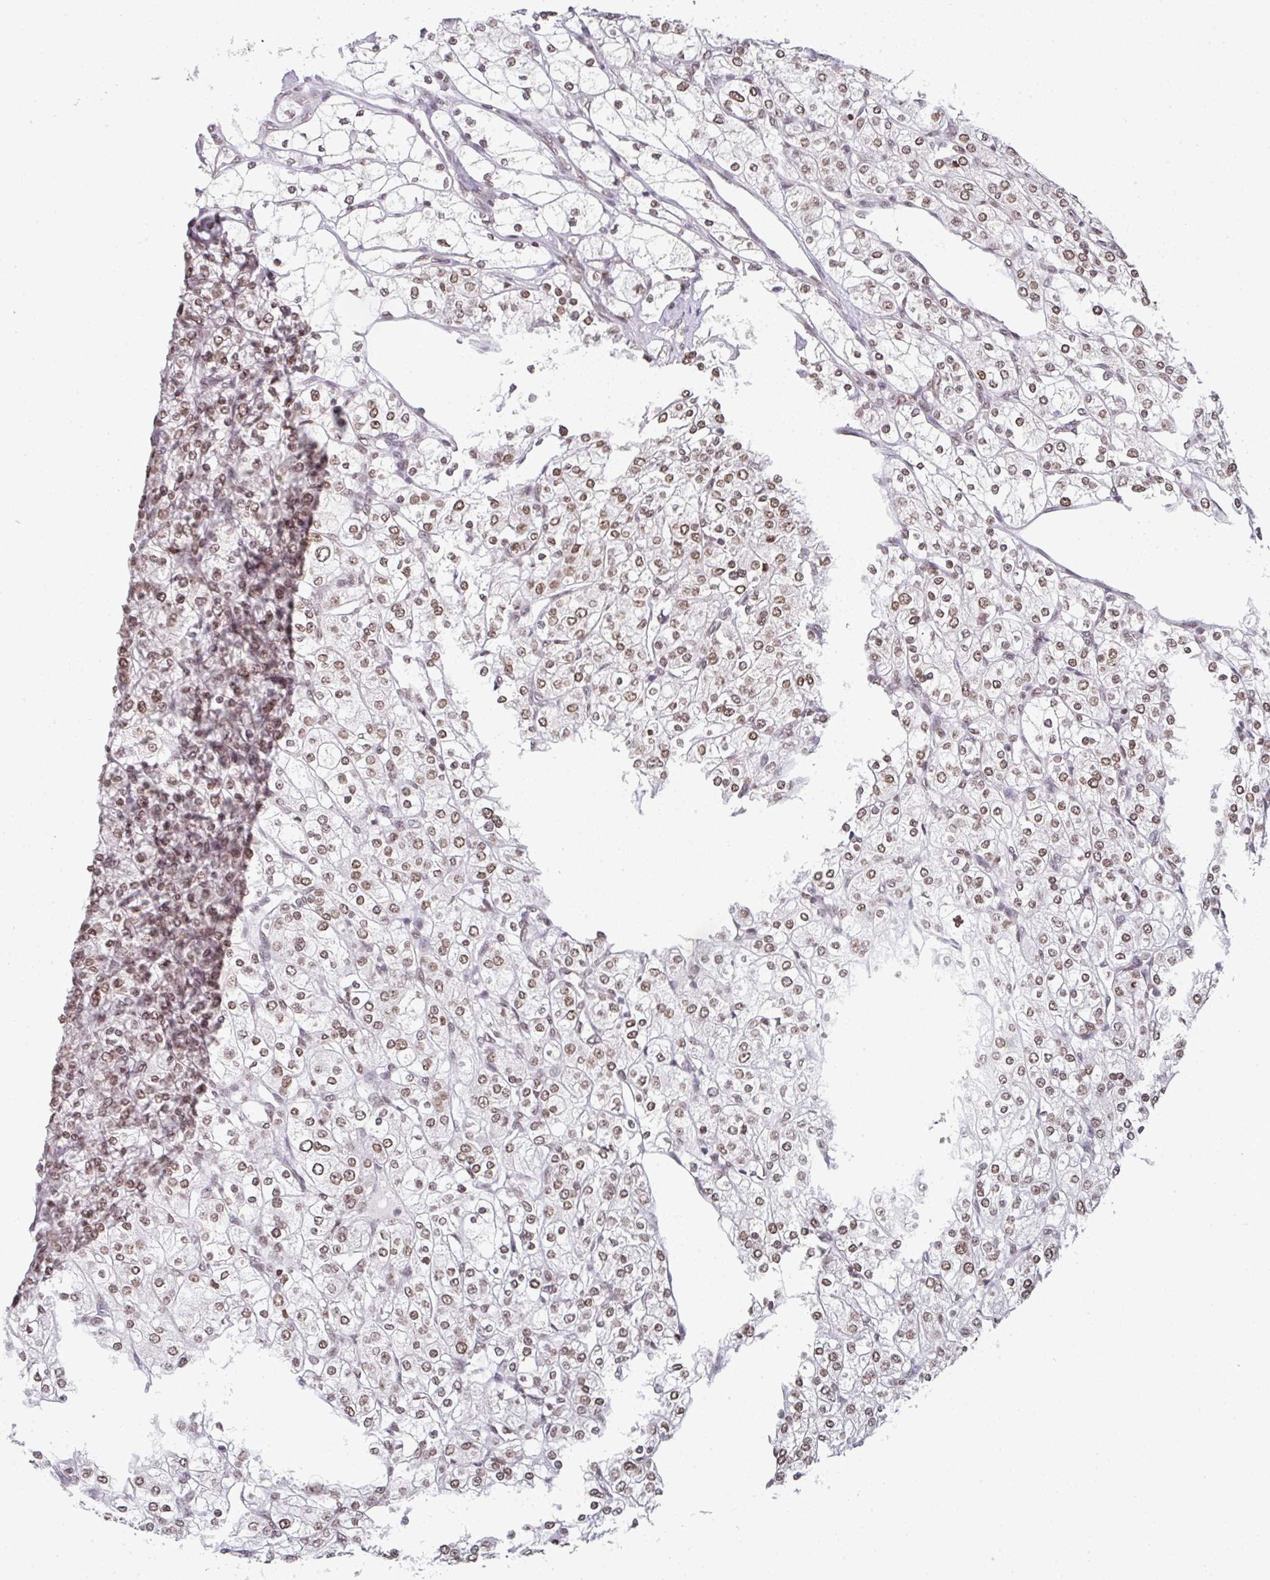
{"staining": {"intensity": "moderate", "quantity": ">75%", "location": "nuclear"}, "tissue": "renal cancer", "cell_type": "Tumor cells", "image_type": "cancer", "snomed": [{"axis": "morphology", "description": "Adenocarcinoma, NOS"}, {"axis": "topography", "description": "Kidney"}], "caption": "IHC micrograph of adenocarcinoma (renal) stained for a protein (brown), which reveals medium levels of moderate nuclear positivity in about >75% of tumor cells.", "gene": "DKC1", "patient": {"sex": "male", "age": 80}}